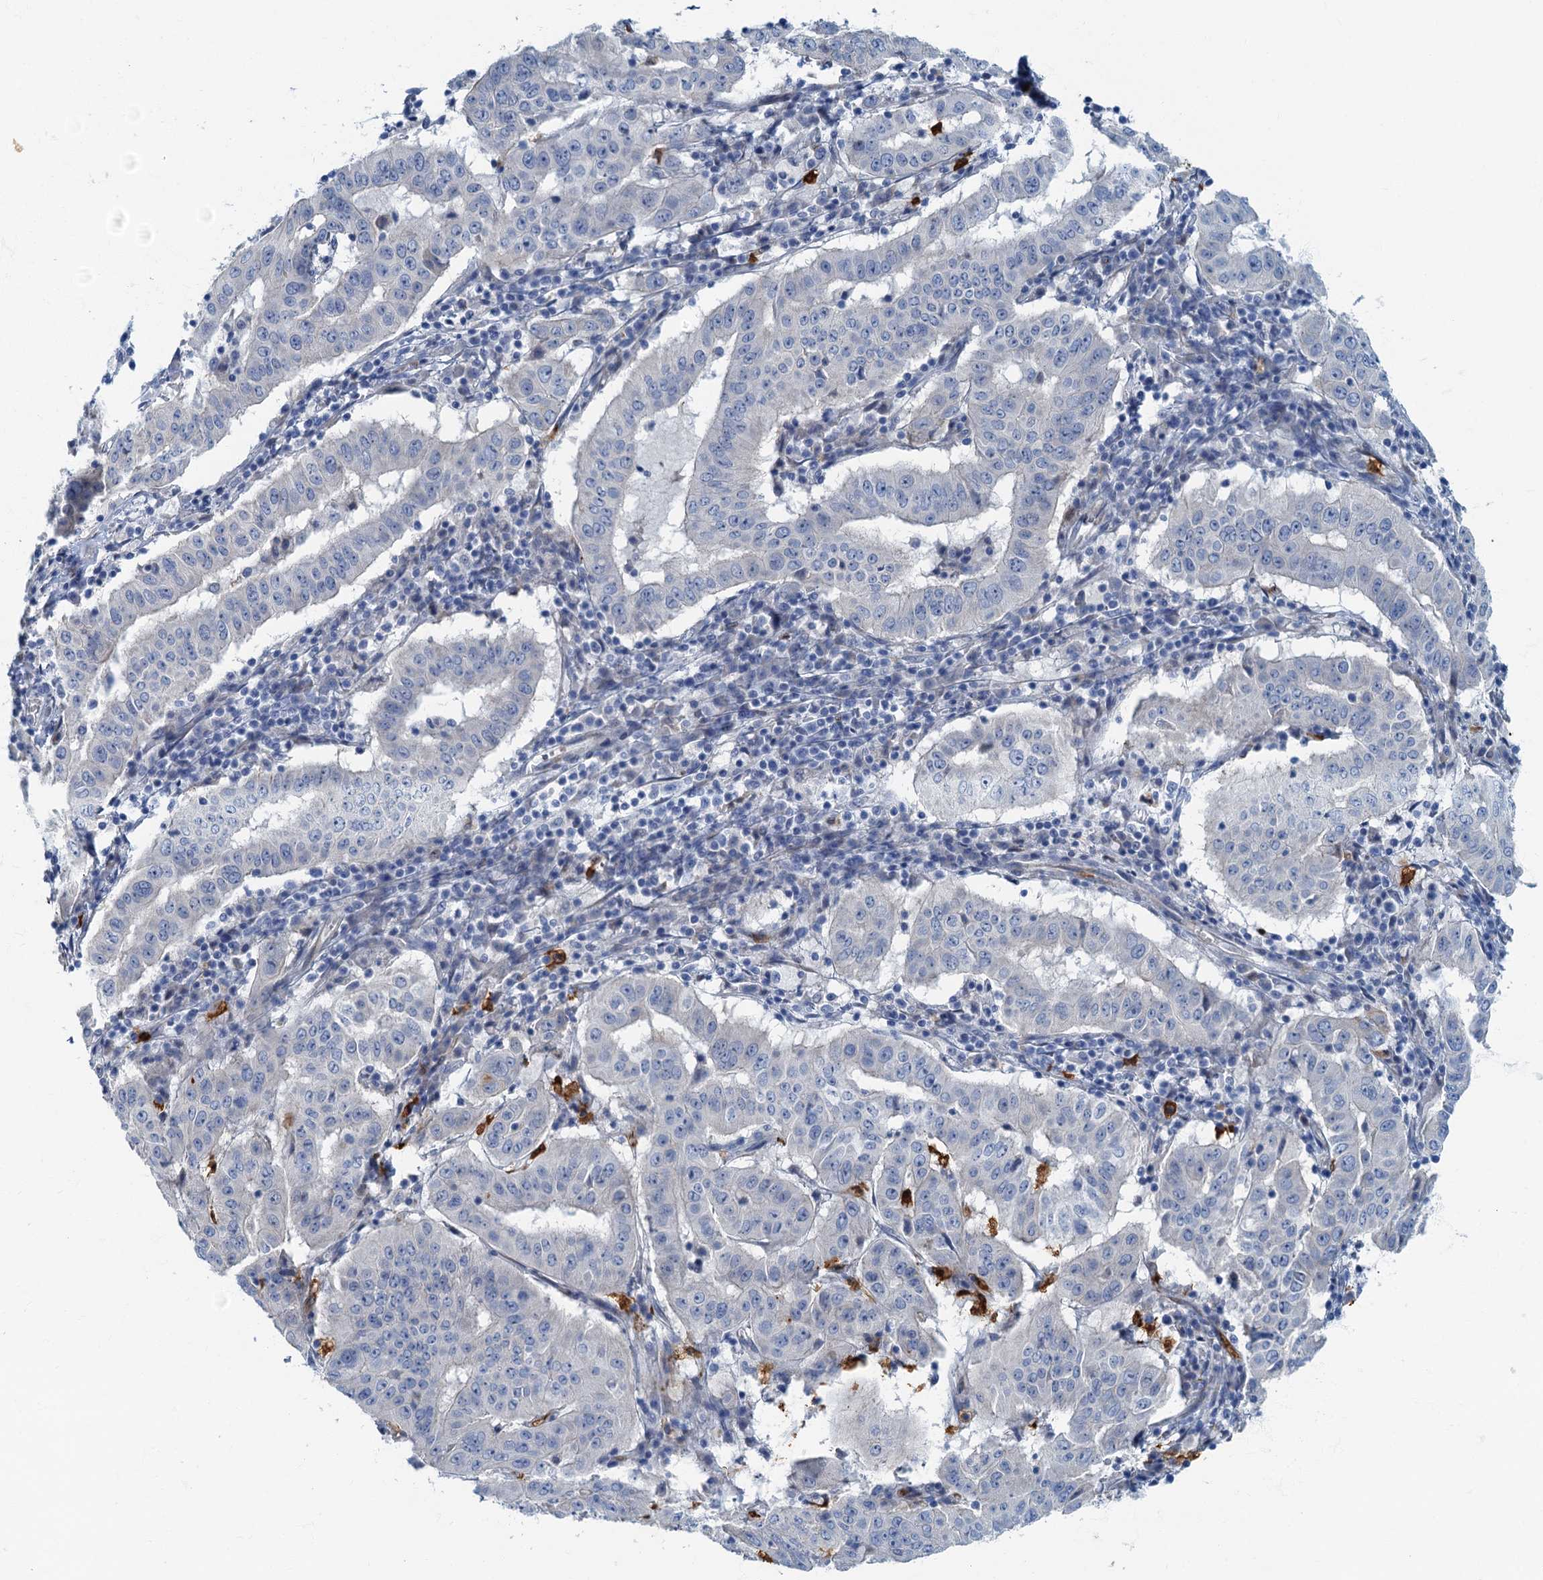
{"staining": {"intensity": "negative", "quantity": "none", "location": "none"}, "tissue": "pancreatic cancer", "cell_type": "Tumor cells", "image_type": "cancer", "snomed": [{"axis": "morphology", "description": "Adenocarcinoma, NOS"}, {"axis": "topography", "description": "Pancreas"}], "caption": "Tumor cells are negative for brown protein staining in pancreatic adenocarcinoma.", "gene": "ANKDD1A", "patient": {"sex": "male", "age": 63}}